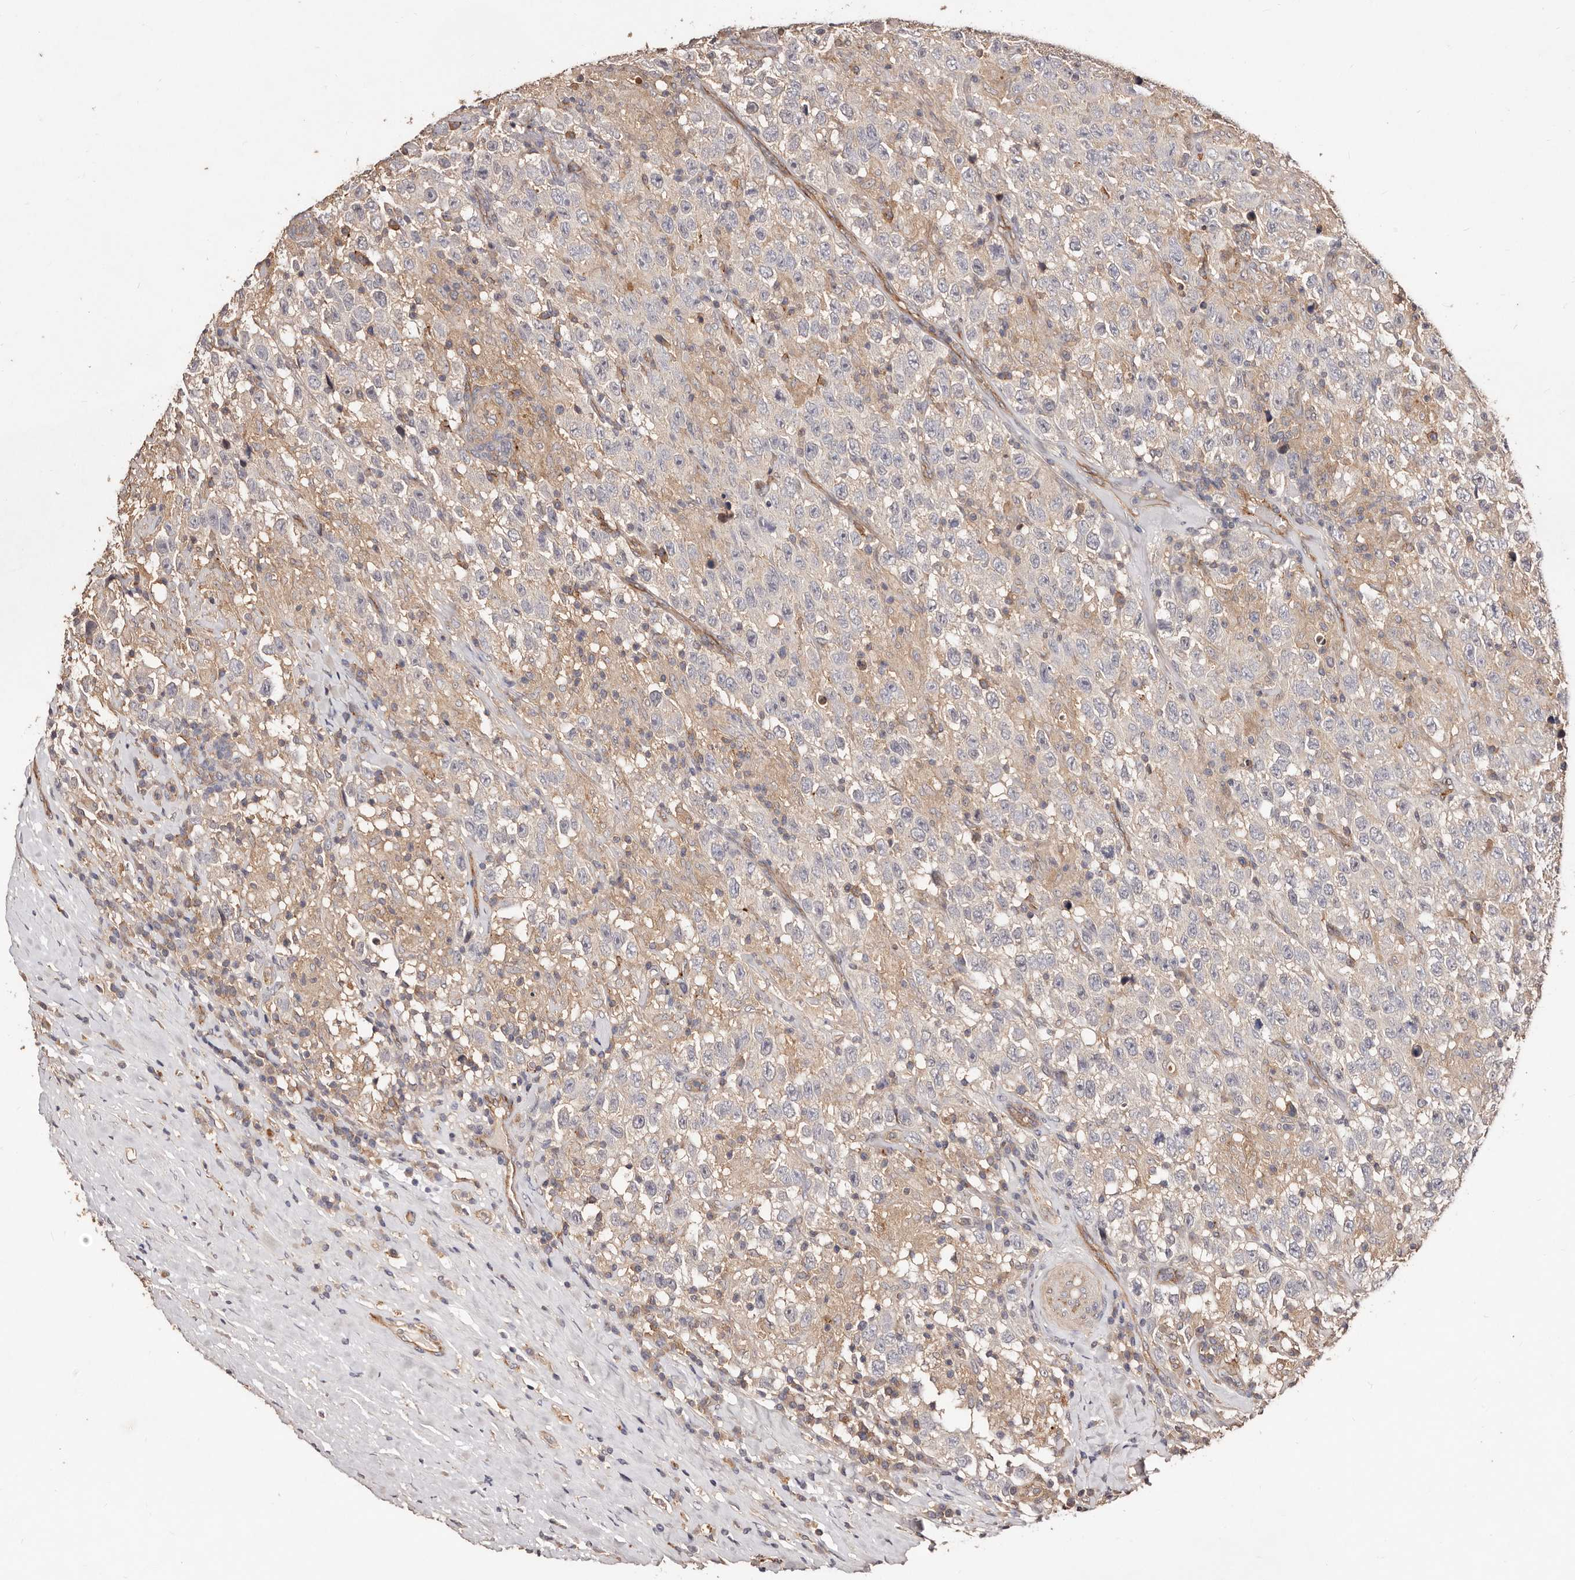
{"staining": {"intensity": "negative", "quantity": "none", "location": "none"}, "tissue": "testis cancer", "cell_type": "Tumor cells", "image_type": "cancer", "snomed": [{"axis": "morphology", "description": "Seminoma, NOS"}, {"axis": "topography", "description": "Testis"}], "caption": "The photomicrograph displays no significant positivity in tumor cells of testis cancer.", "gene": "CCL14", "patient": {"sex": "male", "age": 41}}